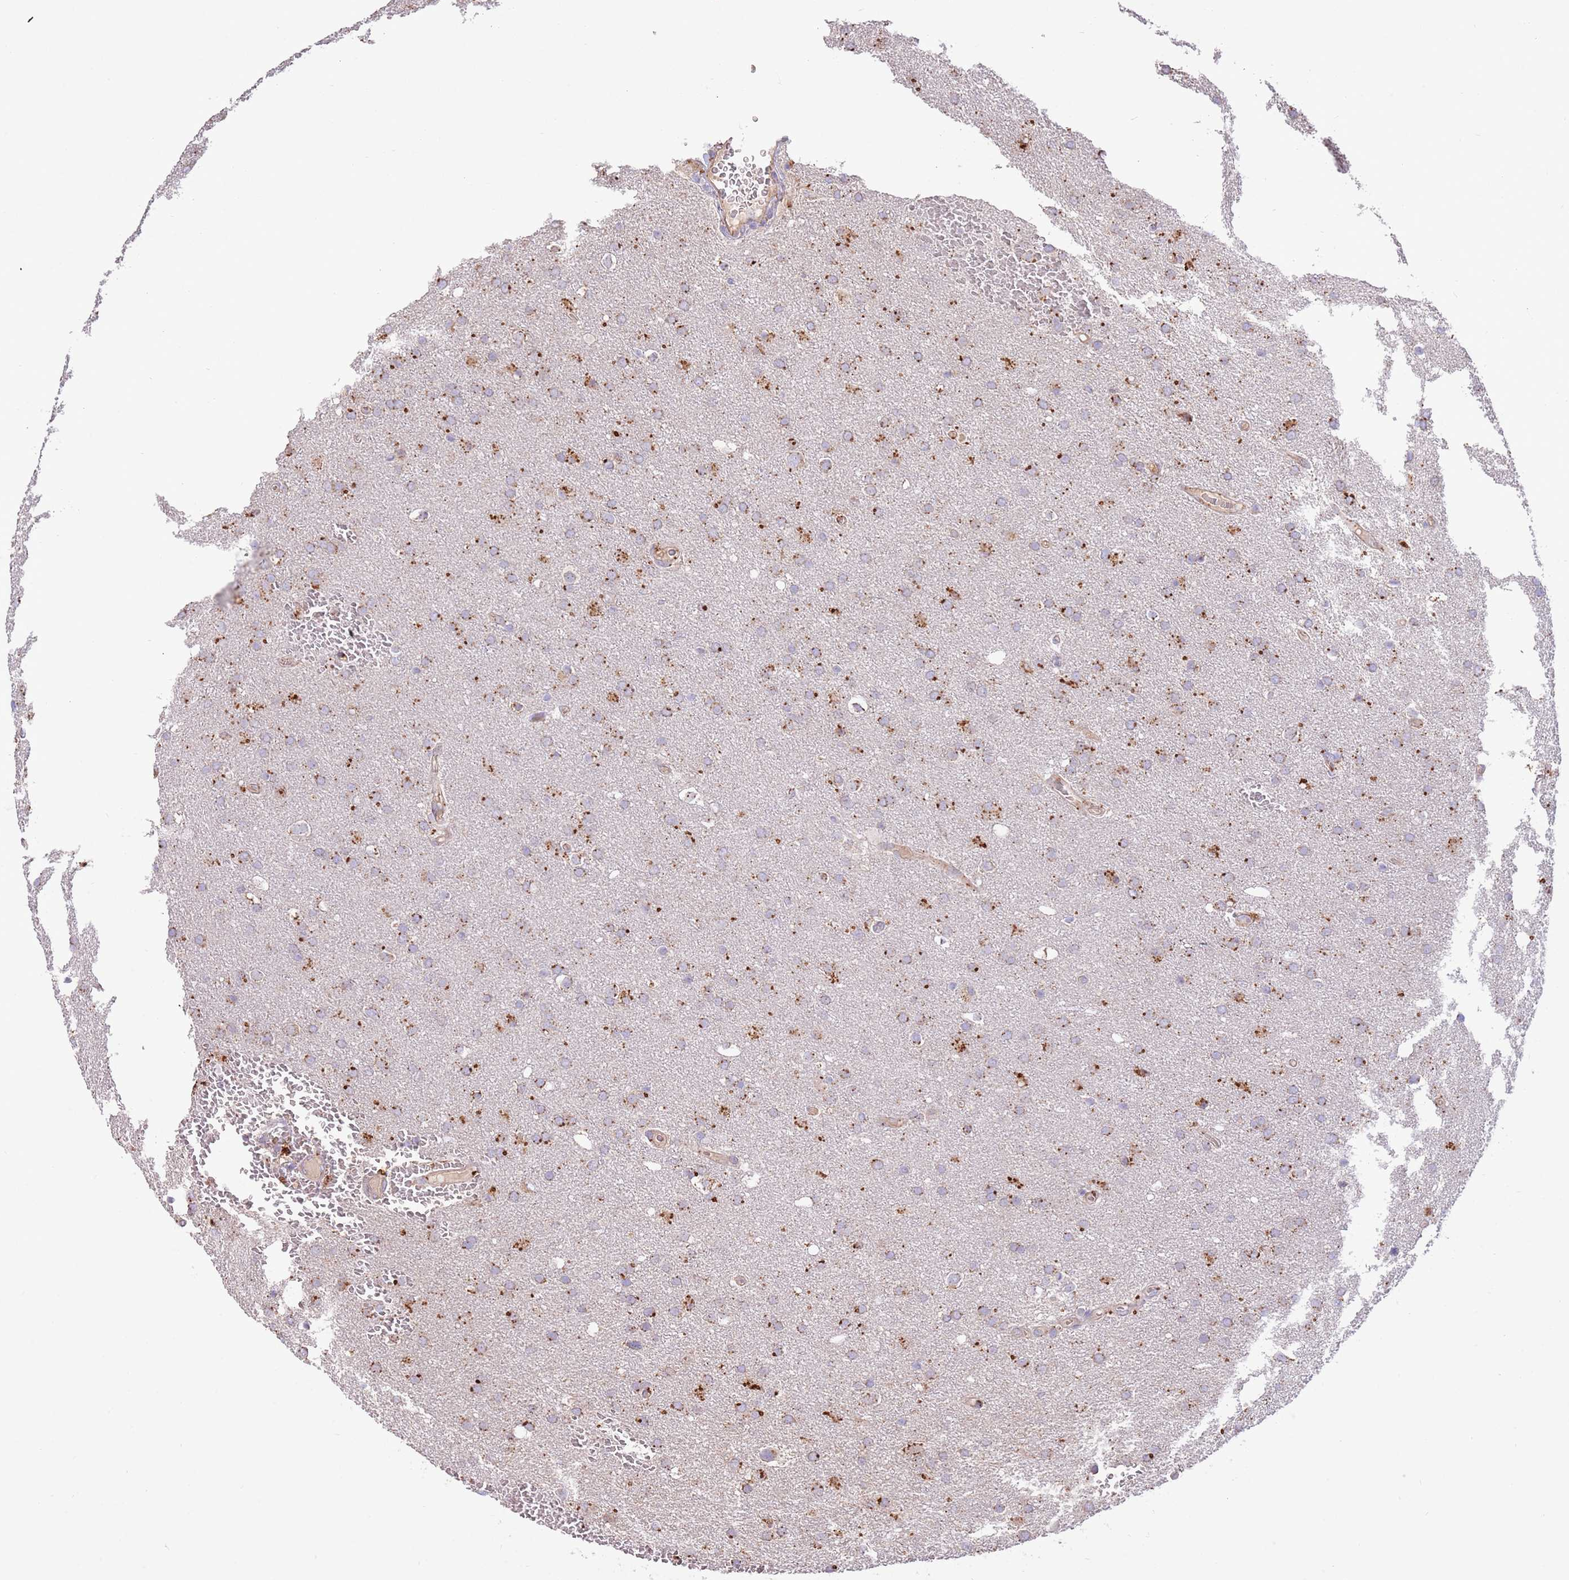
{"staining": {"intensity": "moderate", "quantity": "25%-75%", "location": "cytoplasmic/membranous"}, "tissue": "glioma", "cell_type": "Tumor cells", "image_type": "cancer", "snomed": [{"axis": "morphology", "description": "Glioma, malignant, Low grade"}, {"axis": "topography", "description": "Brain"}], "caption": "High-power microscopy captured an immunohistochemistry (IHC) histopathology image of glioma, revealing moderate cytoplasmic/membranous positivity in approximately 25%-75% of tumor cells. The staining was performed using DAB (3,3'-diaminobenzidine) to visualize the protein expression in brown, while the nuclei were stained in blue with hematoxylin (Magnification: 20x).", "gene": "DOCK6", "patient": {"sex": "female", "age": 32}}